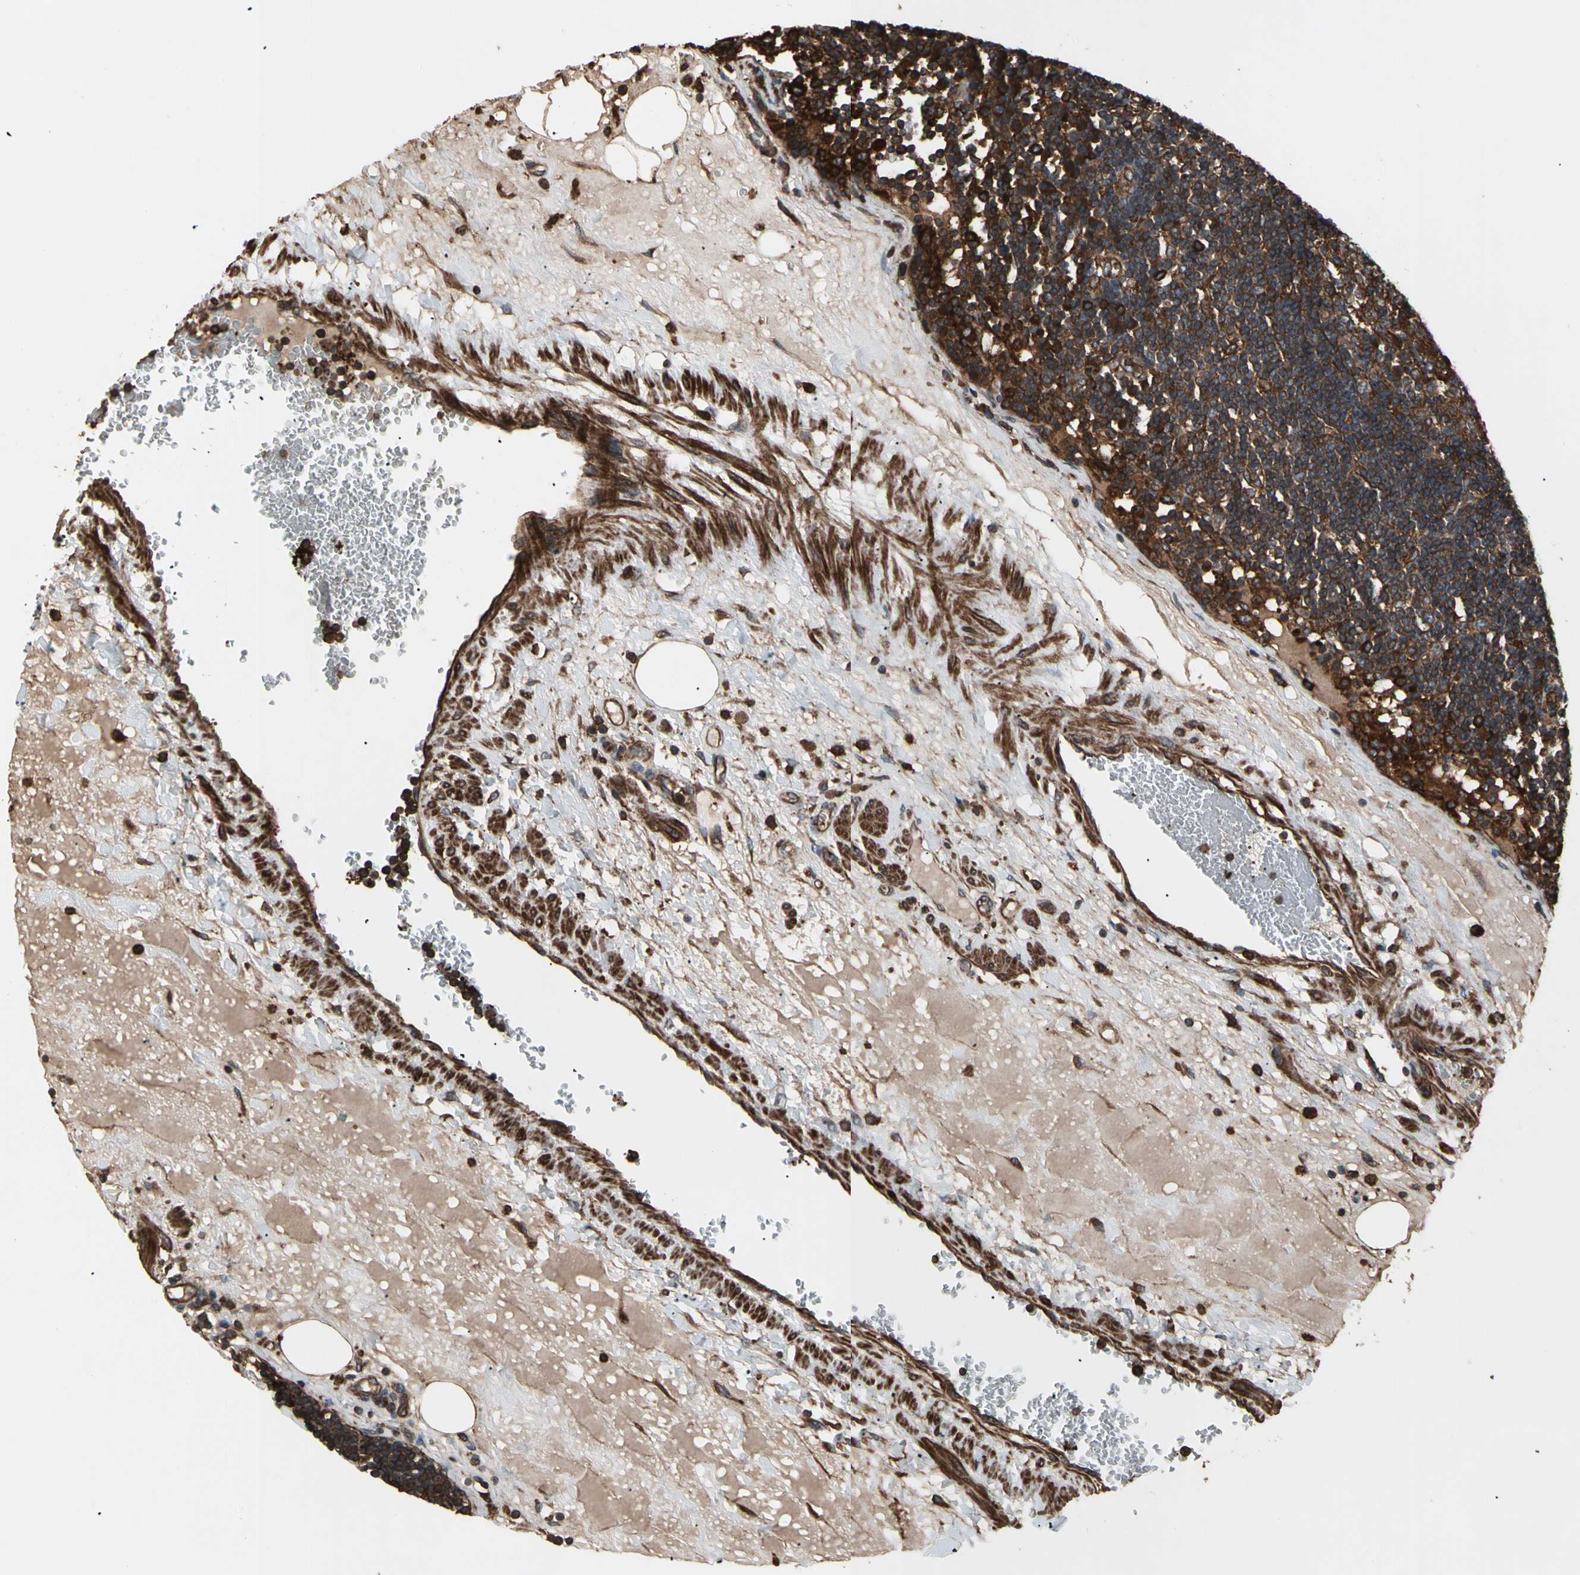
{"staining": {"intensity": "strong", "quantity": ">75%", "location": "cytoplasmic/membranous"}, "tissue": "lymph node", "cell_type": "Germinal center cells", "image_type": "normal", "snomed": [{"axis": "morphology", "description": "Normal tissue, NOS"}, {"axis": "morphology", "description": "Squamous cell carcinoma, metastatic, NOS"}, {"axis": "topography", "description": "Lymph node"}], "caption": "Lymph node was stained to show a protein in brown. There is high levels of strong cytoplasmic/membranous staining in approximately >75% of germinal center cells. The protein is shown in brown color, while the nuclei are stained blue.", "gene": "AGBL2", "patient": {"sex": "female", "age": 53}}